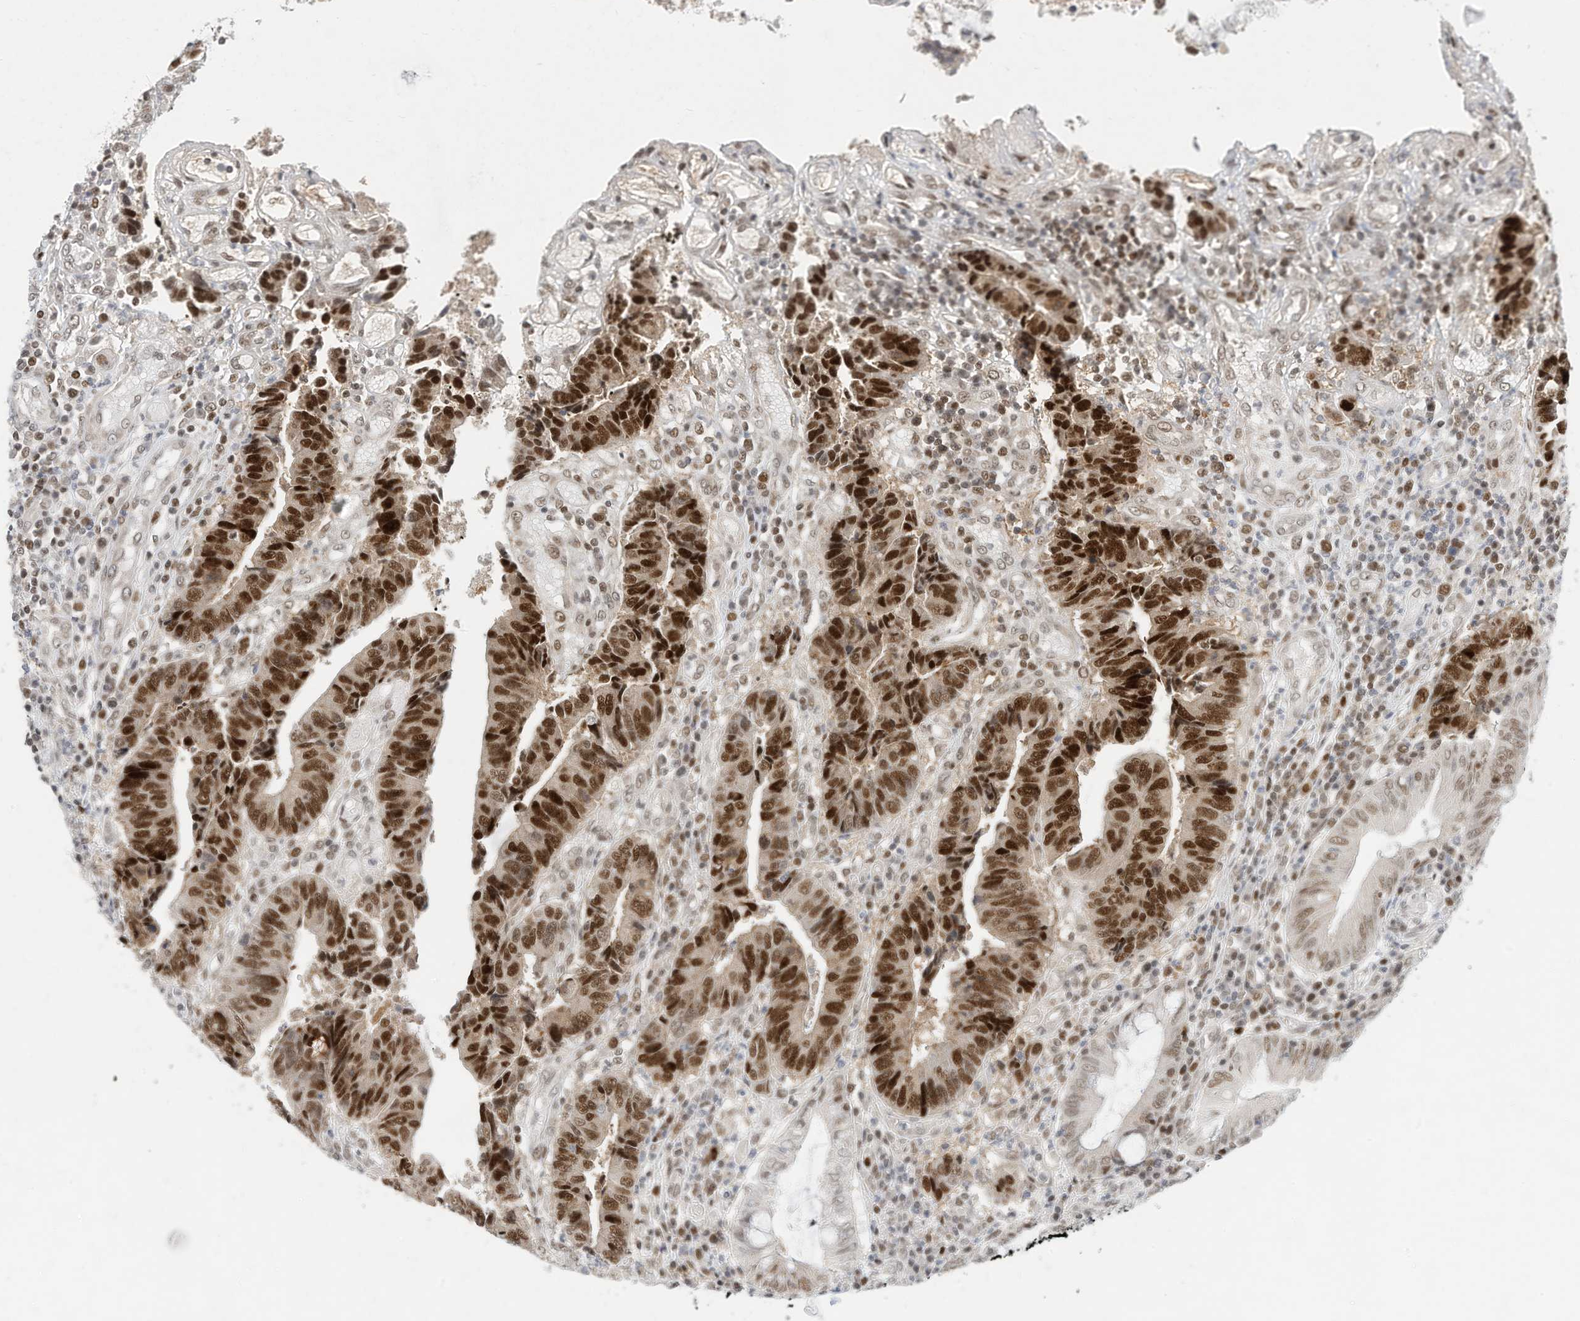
{"staining": {"intensity": "strong", "quantity": ">75%", "location": "nuclear"}, "tissue": "colorectal cancer", "cell_type": "Tumor cells", "image_type": "cancer", "snomed": [{"axis": "morphology", "description": "Adenocarcinoma, NOS"}, {"axis": "topography", "description": "Rectum"}], "caption": "IHC staining of colorectal cancer (adenocarcinoma), which shows high levels of strong nuclear staining in about >75% of tumor cells indicating strong nuclear protein expression. The staining was performed using DAB (3,3'-diaminobenzidine) (brown) for protein detection and nuclei were counterstained in hematoxylin (blue).", "gene": "OGT", "patient": {"sex": "male", "age": 84}}